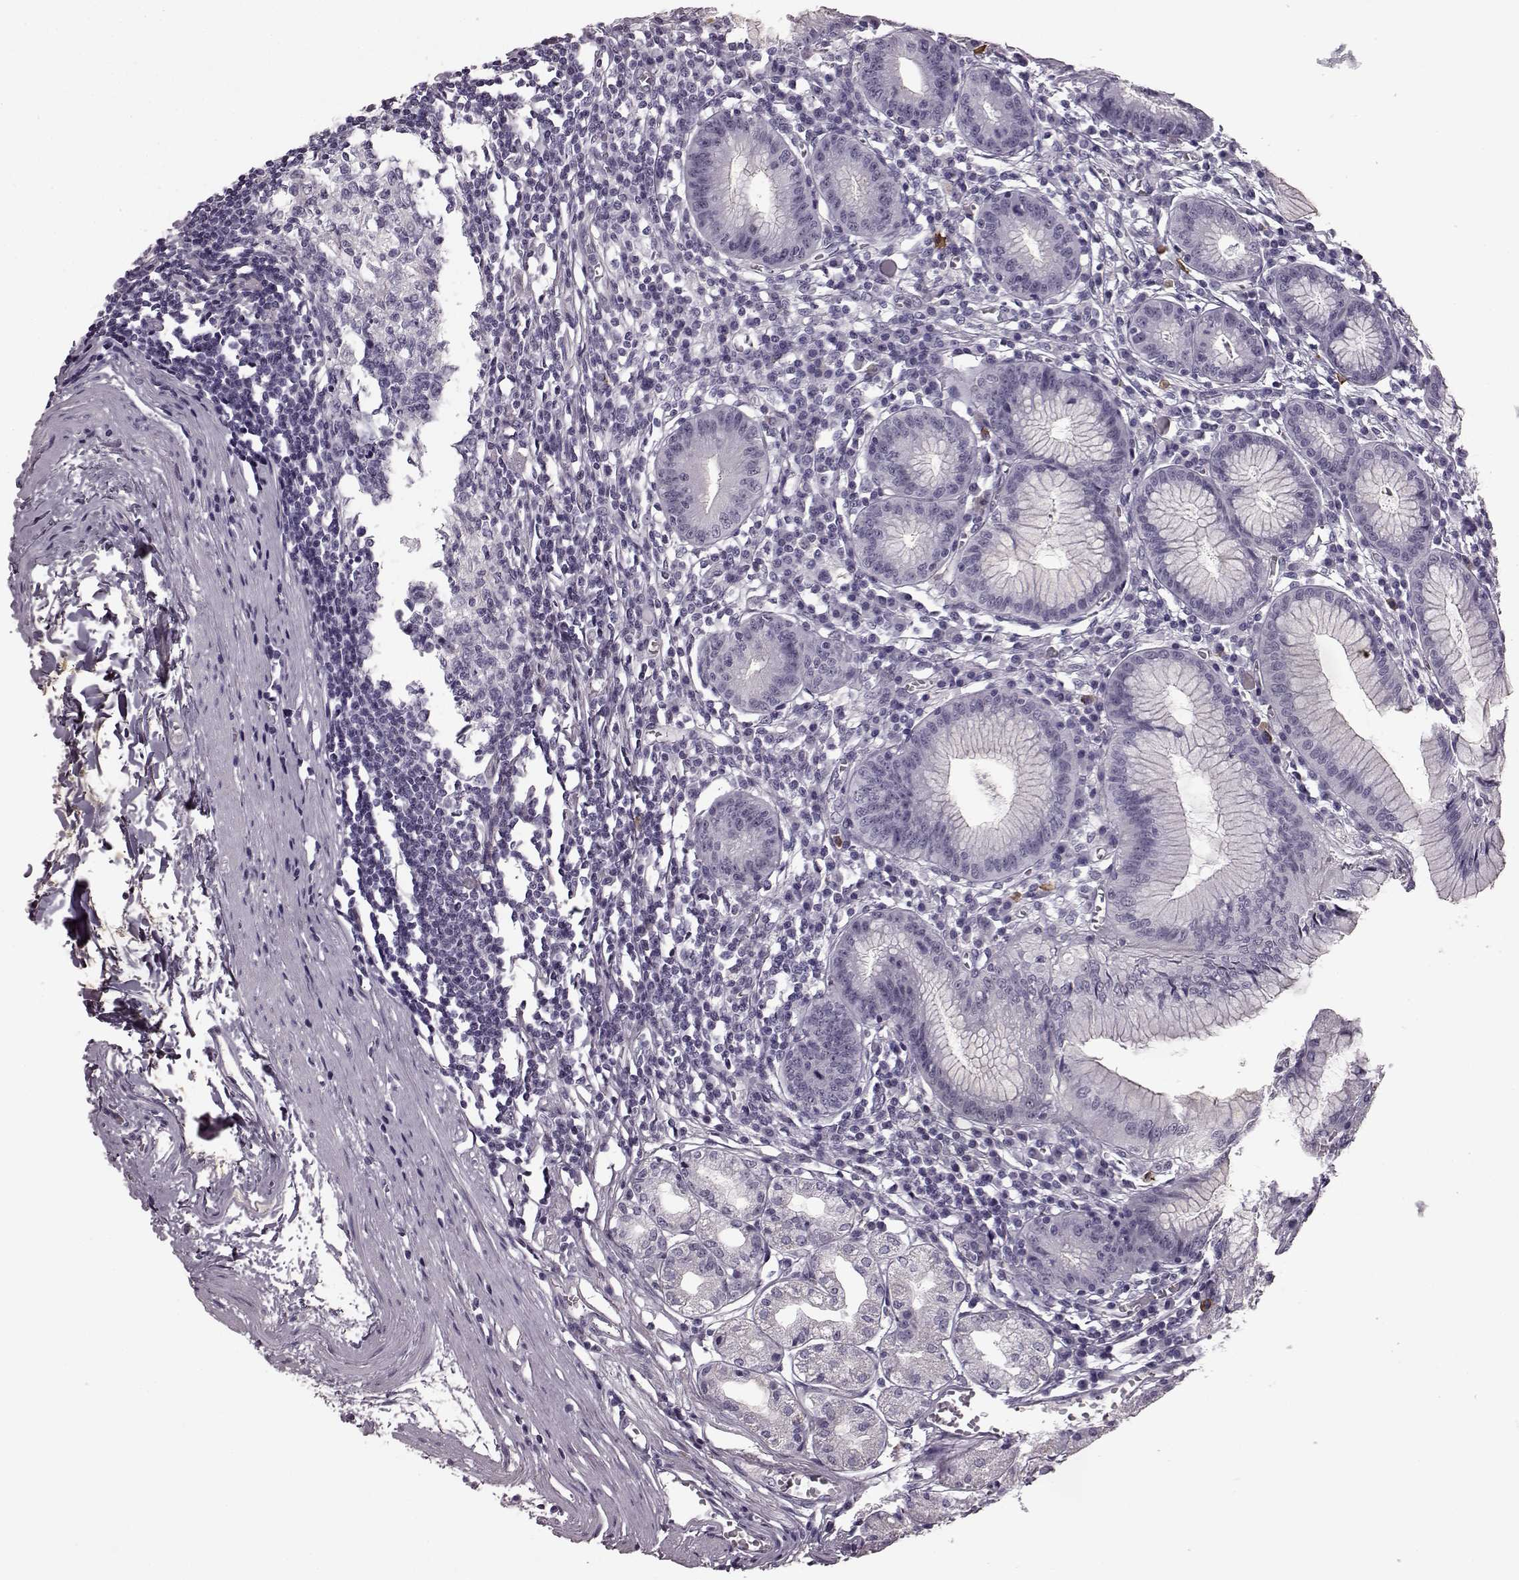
{"staining": {"intensity": "negative", "quantity": "none", "location": "none"}, "tissue": "stomach", "cell_type": "Glandular cells", "image_type": "normal", "snomed": [{"axis": "morphology", "description": "Normal tissue, NOS"}, {"axis": "topography", "description": "Stomach"}], "caption": "DAB (3,3'-diaminobenzidine) immunohistochemical staining of benign stomach reveals no significant staining in glandular cells.", "gene": "PRPH2", "patient": {"sex": "male", "age": 55}}